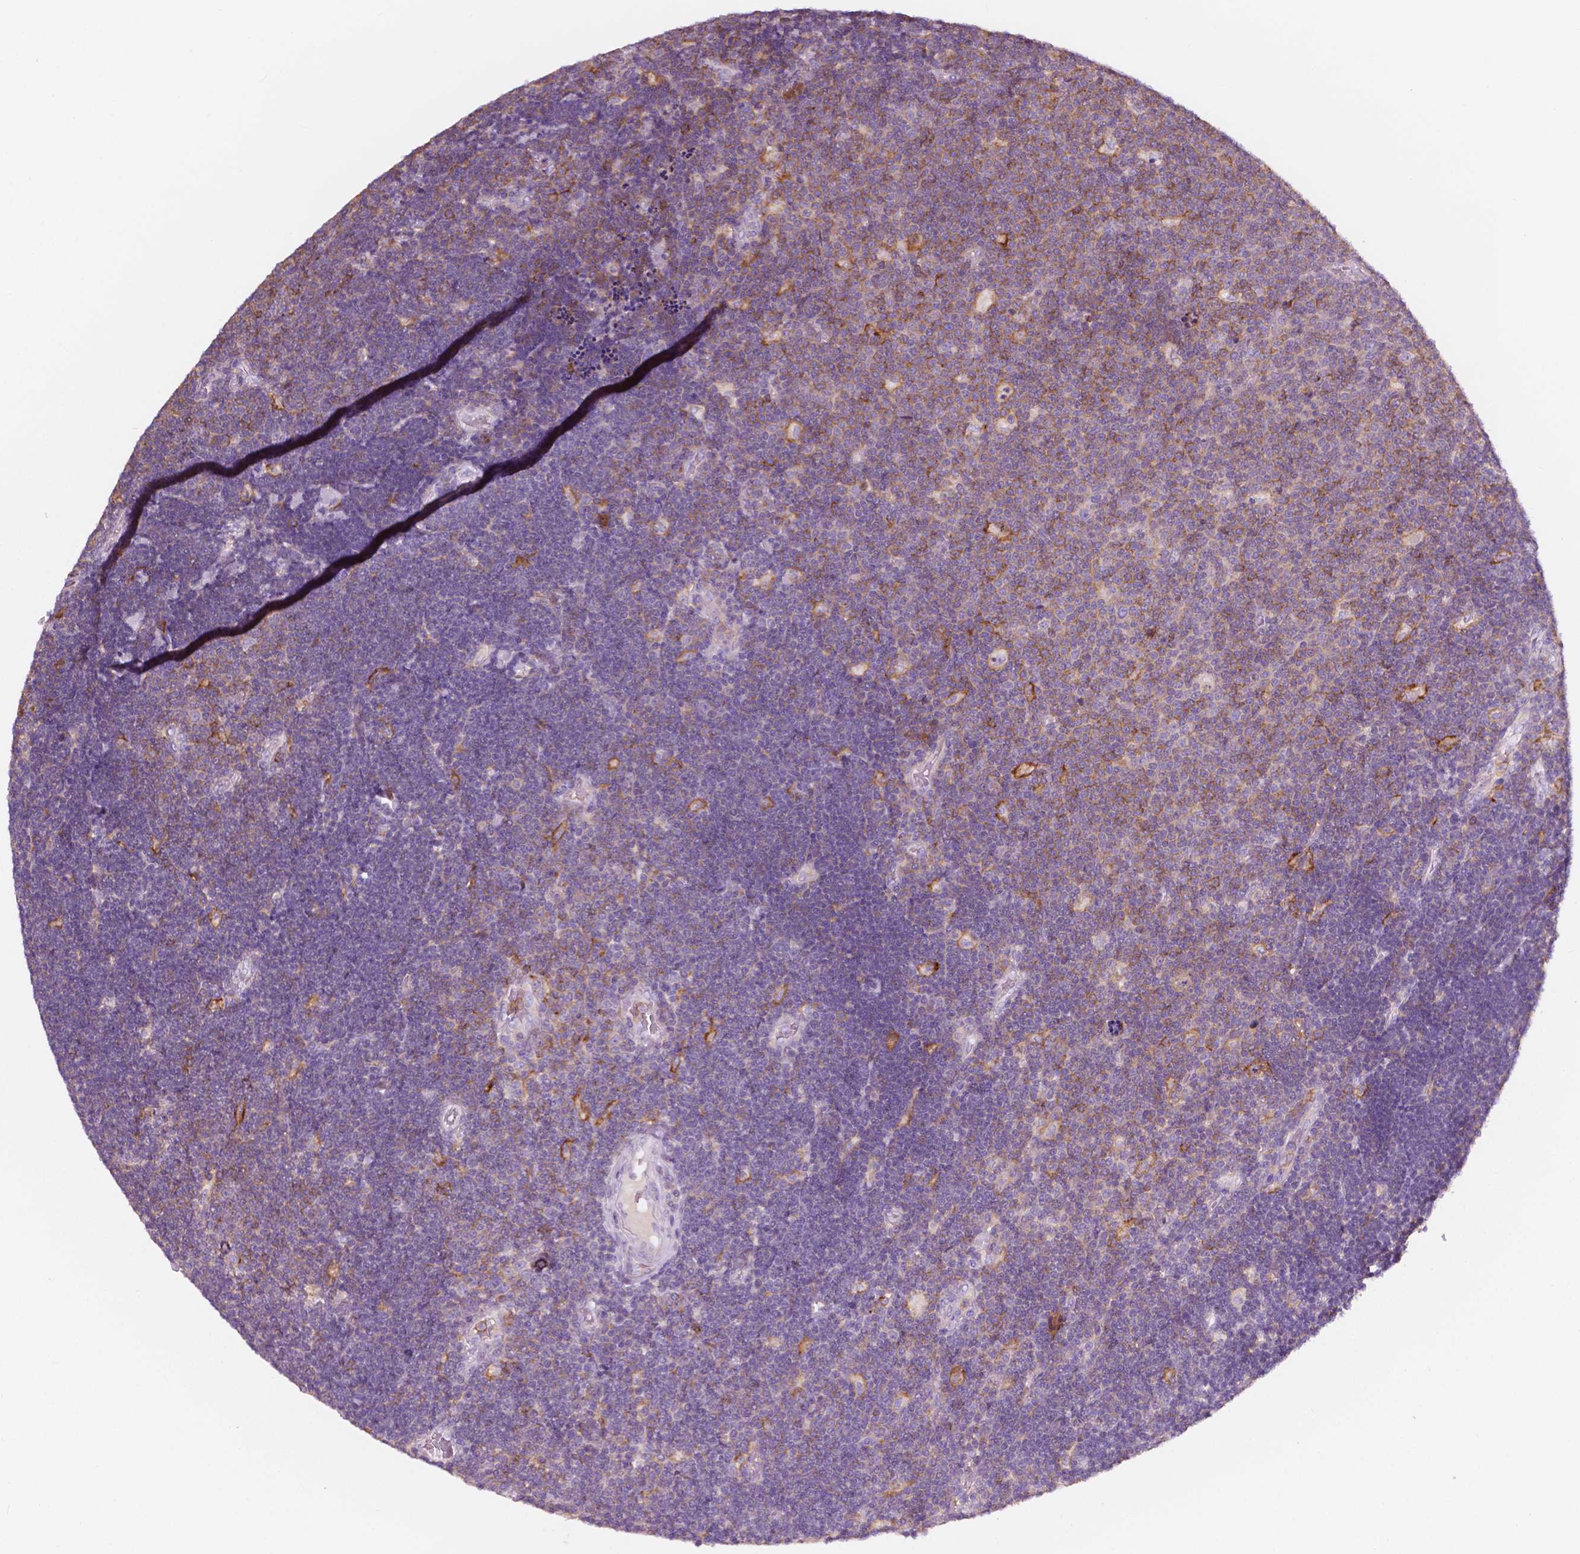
{"staining": {"intensity": "strong", "quantity": "<25%", "location": "cytoplasmic/membranous"}, "tissue": "lymphoma", "cell_type": "Tumor cells", "image_type": "cancer", "snomed": [{"axis": "morphology", "description": "Malignant lymphoma, non-Hodgkin's type, Low grade"}, {"axis": "topography", "description": "Brain"}], "caption": "Malignant lymphoma, non-Hodgkin's type (low-grade) stained for a protein exhibits strong cytoplasmic/membranous positivity in tumor cells.", "gene": "SEMA4A", "patient": {"sex": "female", "age": 66}}